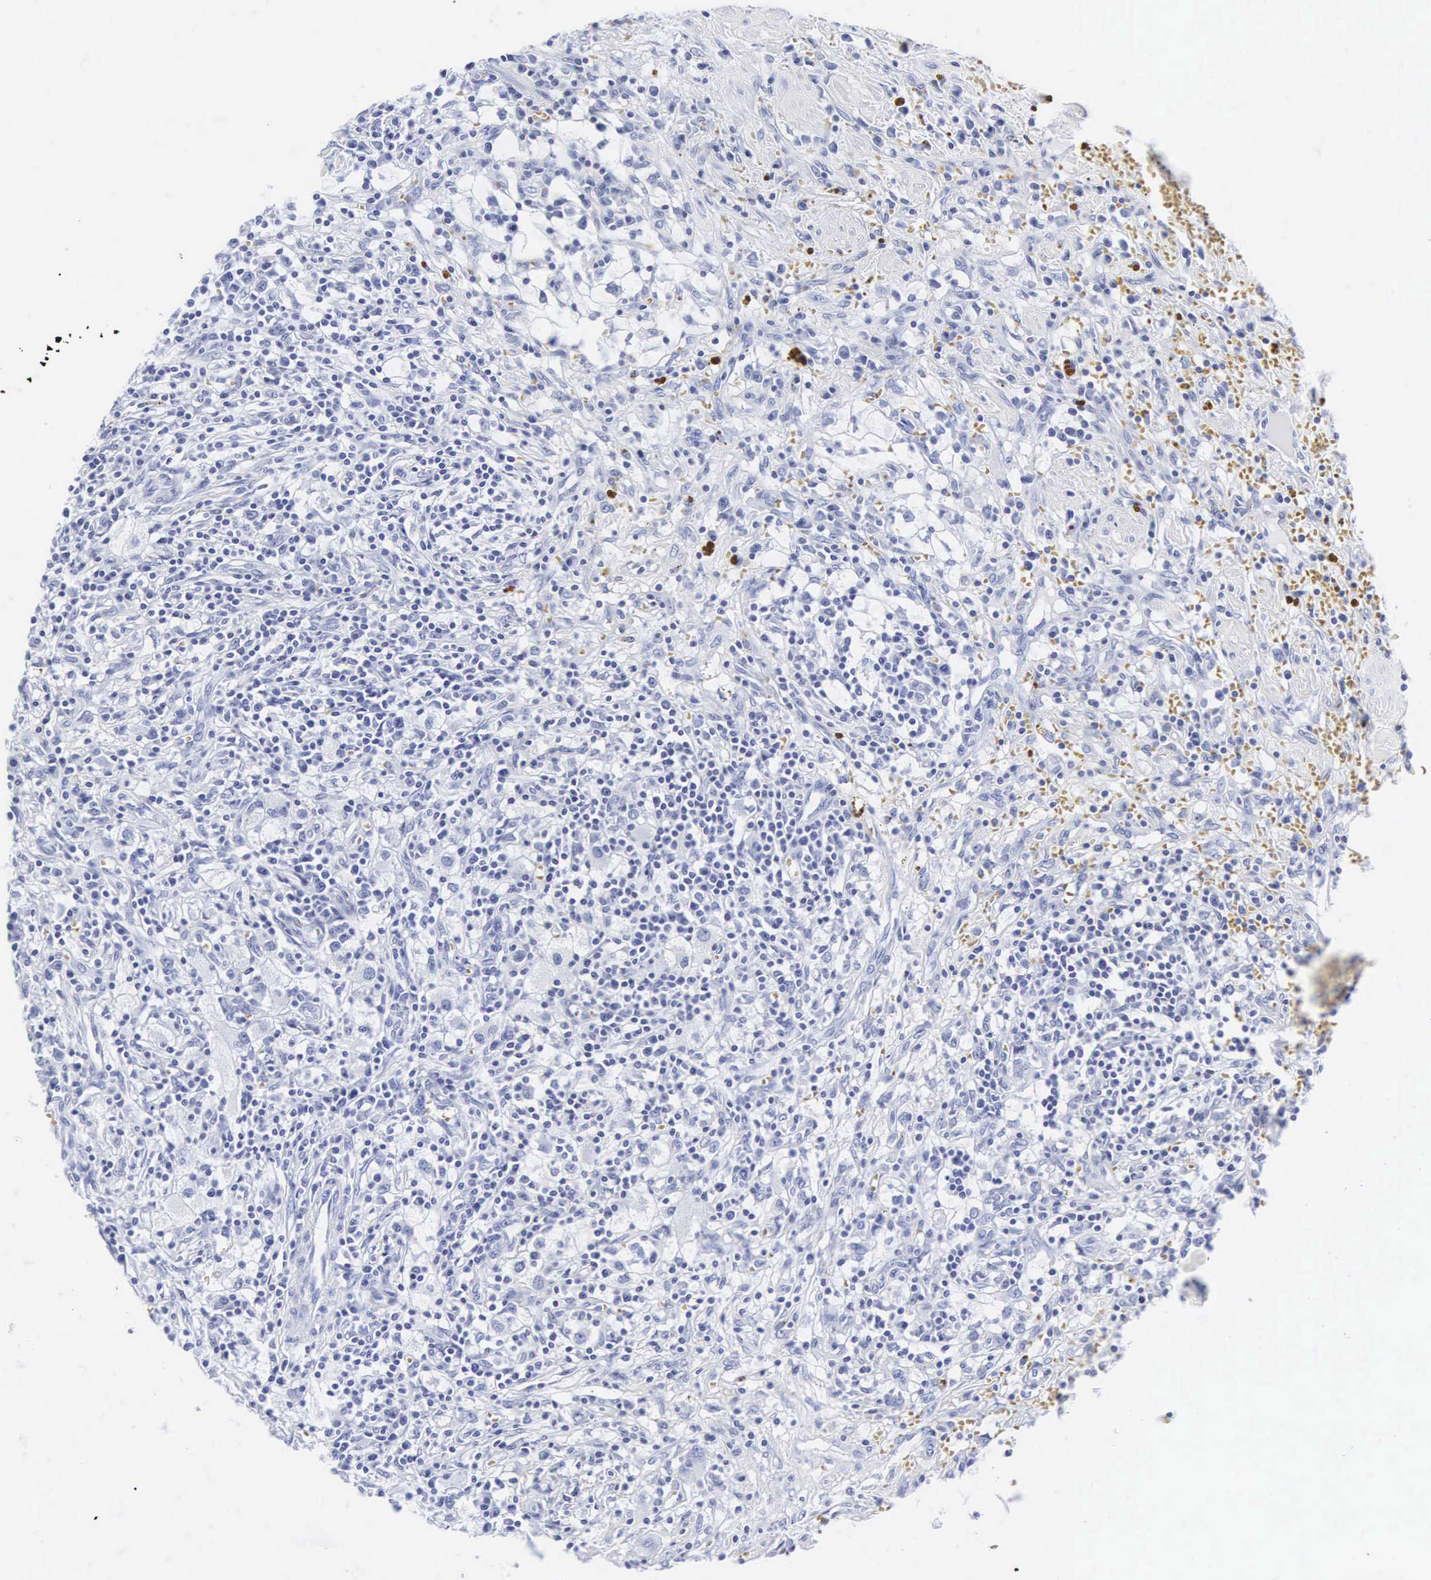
{"staining": {"intensity": "negative", "quantity": "none", "location": "none"}, "tissue": "renal cancer", "cell_type": "Tumor cells", "image_type": "cancer", "snomed": [{"axis": "morphology", "description": "Adenocarcinoma, NOS"}, {"axis": "topography", "description": "Kidney"}], "caption": "IHC micrograph of neoplastic tissue: renal adenocarcinoma stained with DAB reveals no significant protein positivity in tumor cells.", "gene": "INS", "patient": {"sex": "male", "age": 82}}